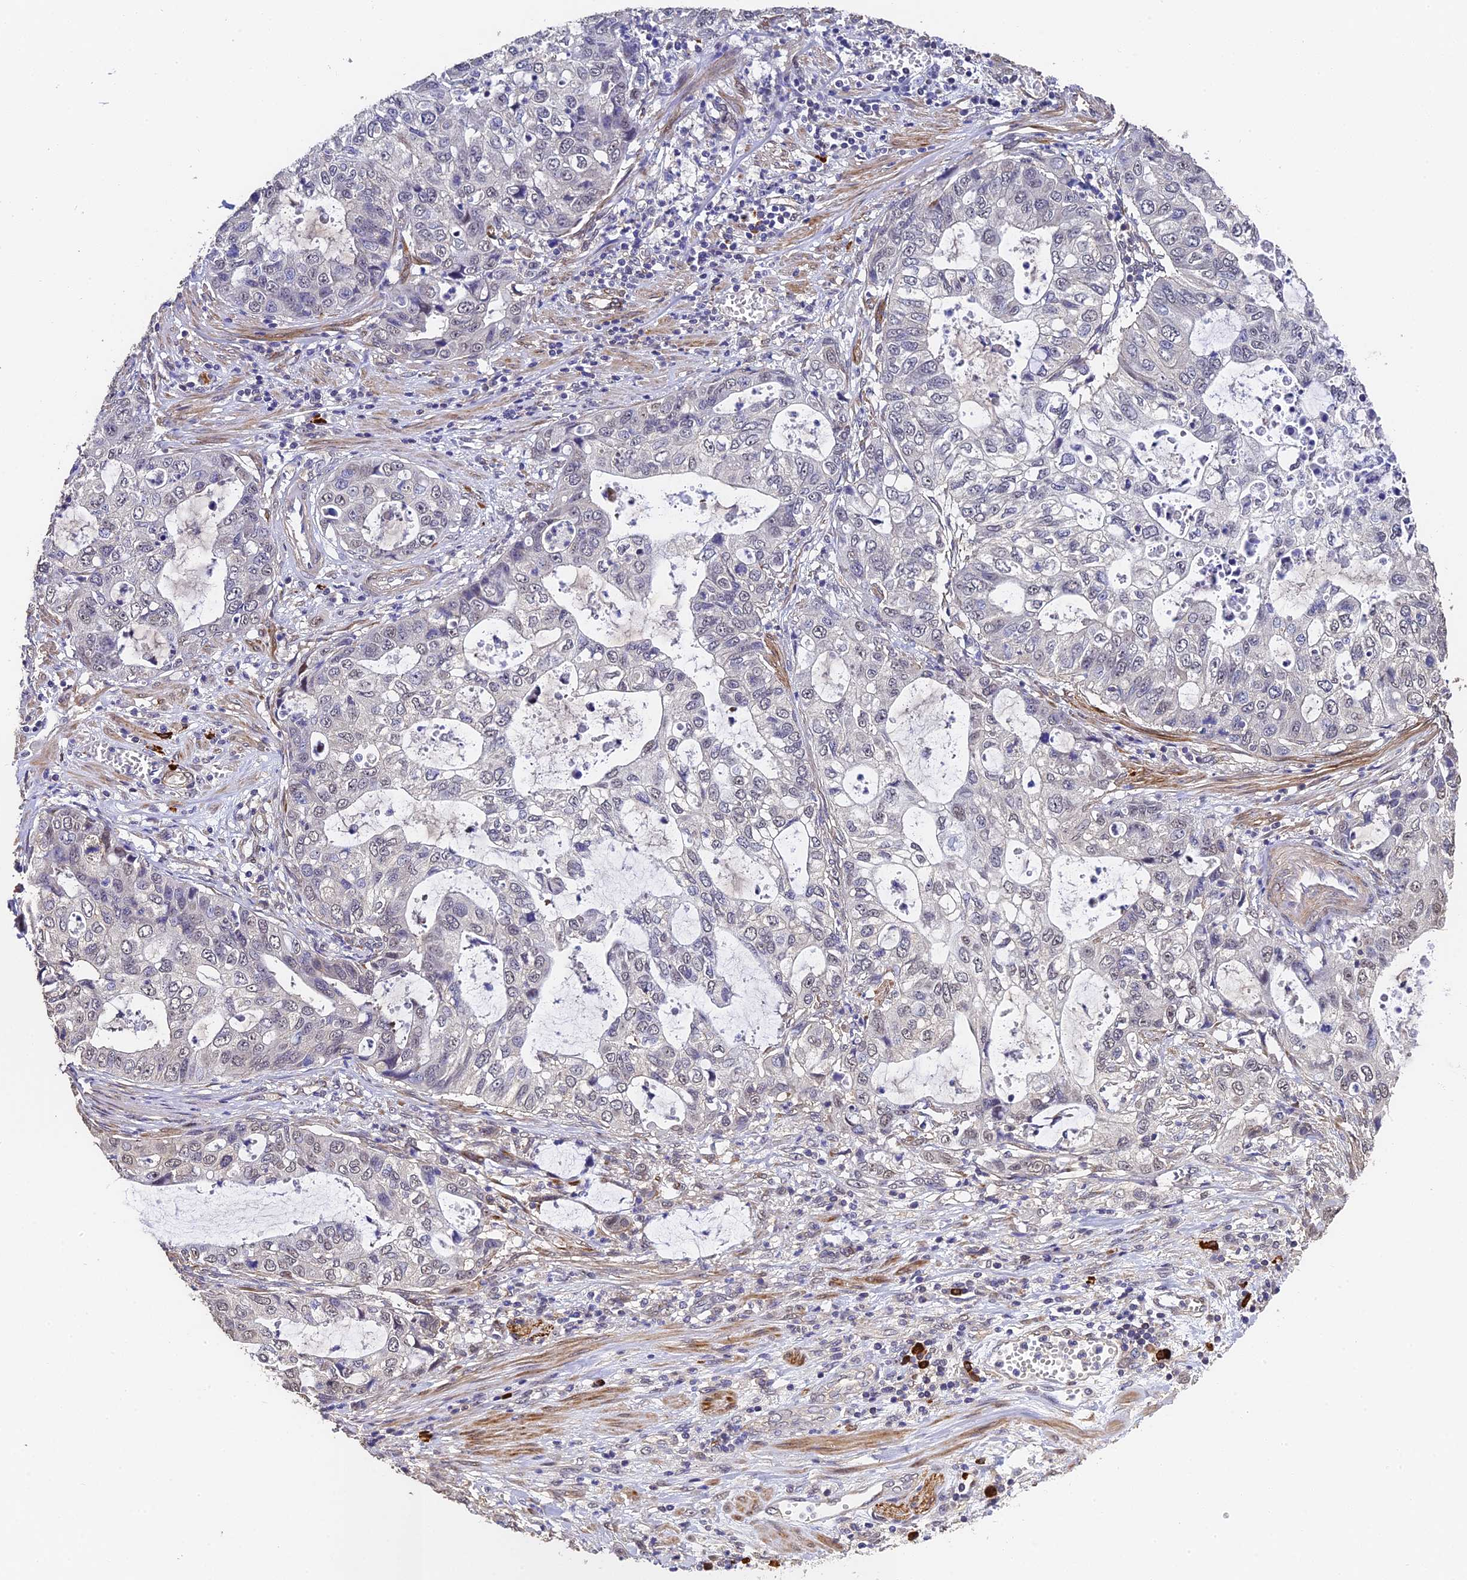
{"staining": {"intensity": "negative", "quantity": "none", "location": "none"}, "tissue": "stomach cancer", "cell_type": "Tumor cells", "image_type": "cancer", "snomed": [{"axis": "morphology", "description": "Adenocarcinoma, NOS"}, {"axis": "topography", "description": "Stomach, upper"}], "caption": "This is a histopathology image of IHC staining of stomach cancer (adenocarcinoma), which shows no expression in tumor cells.", "gene": "SLC11A1", "patient": {"sex": "female", "age": 52}}